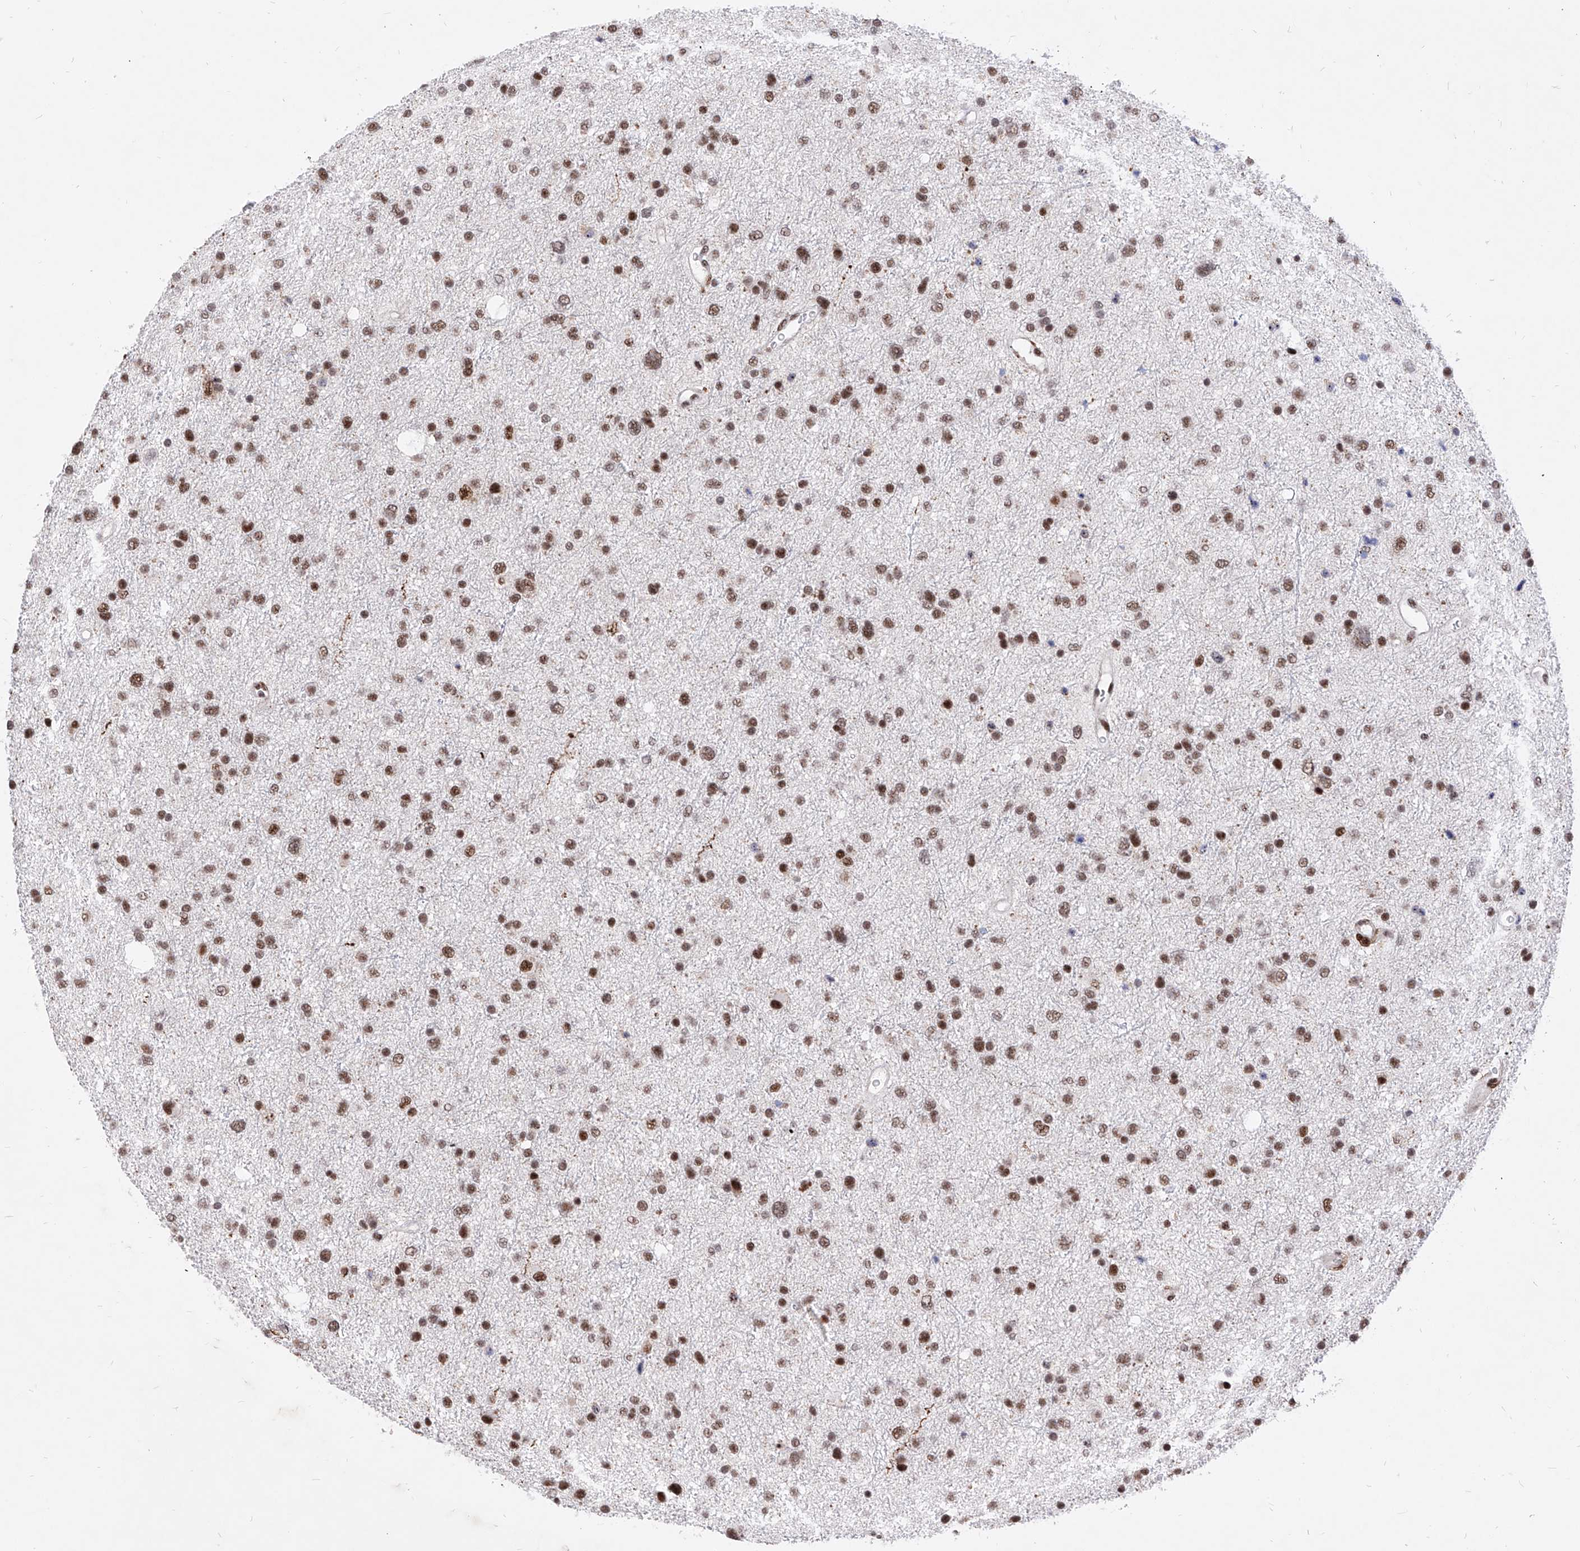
{"staining": {"intensity": "moderate", "quantity": ">75%", "location": "nuclear"}, "tissue": "glioma", "cell_type": "Tumor cells", "image_type": "cancer", "snomed": [{"axis": "morphology", "description": "Glioma, malignant, Low grade"}, {"axis": "topography", "description": "Brain"}], "caption": "Glioma was stained to show a protein in brown. There is medium levels of moderate nuclear expression in approximately >75% of tumor cells.", "gene": "PHF5A", "patient": {"sex": "female", "age": 37}}